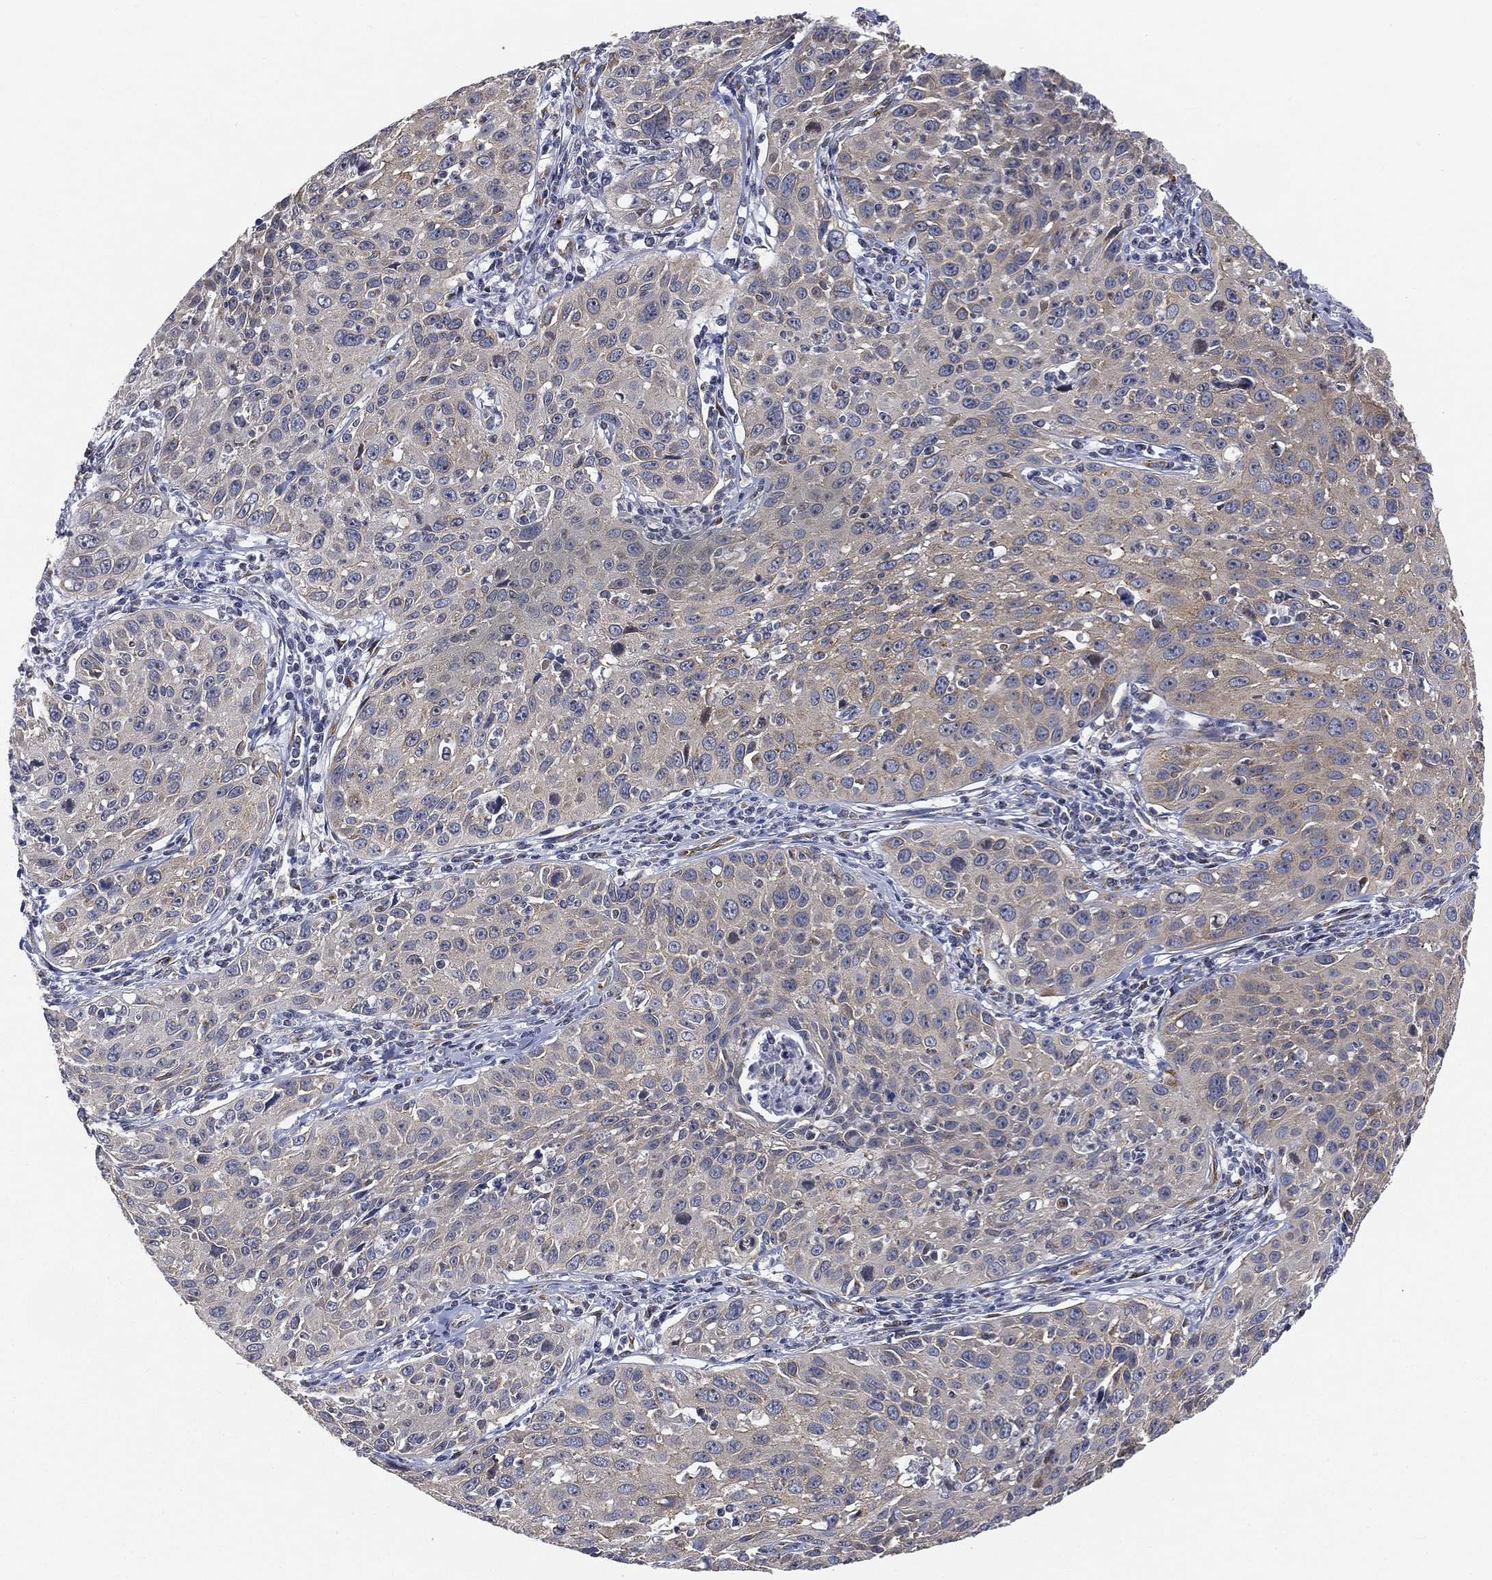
{"staining": {"intensity": "weak", "quantity": "25%-75%", "location": "cytoplasmic/membranous"}, "tissue": "cervical cancer", "cell_type": "Tumor cells", "image_type": "cancer", "snomed": [{"axis": "morphology", "description": "Squamous cell carcinoma, NOS"}, {"axis": "topography", "description": "Cervix"}], "caption": "Squamous cell carcinoma (cervical) stained with a protein marker reveals weak staining in tumor cells.", "gene": "TICAM1", "patient": {"sex": "female", "age": 26}}